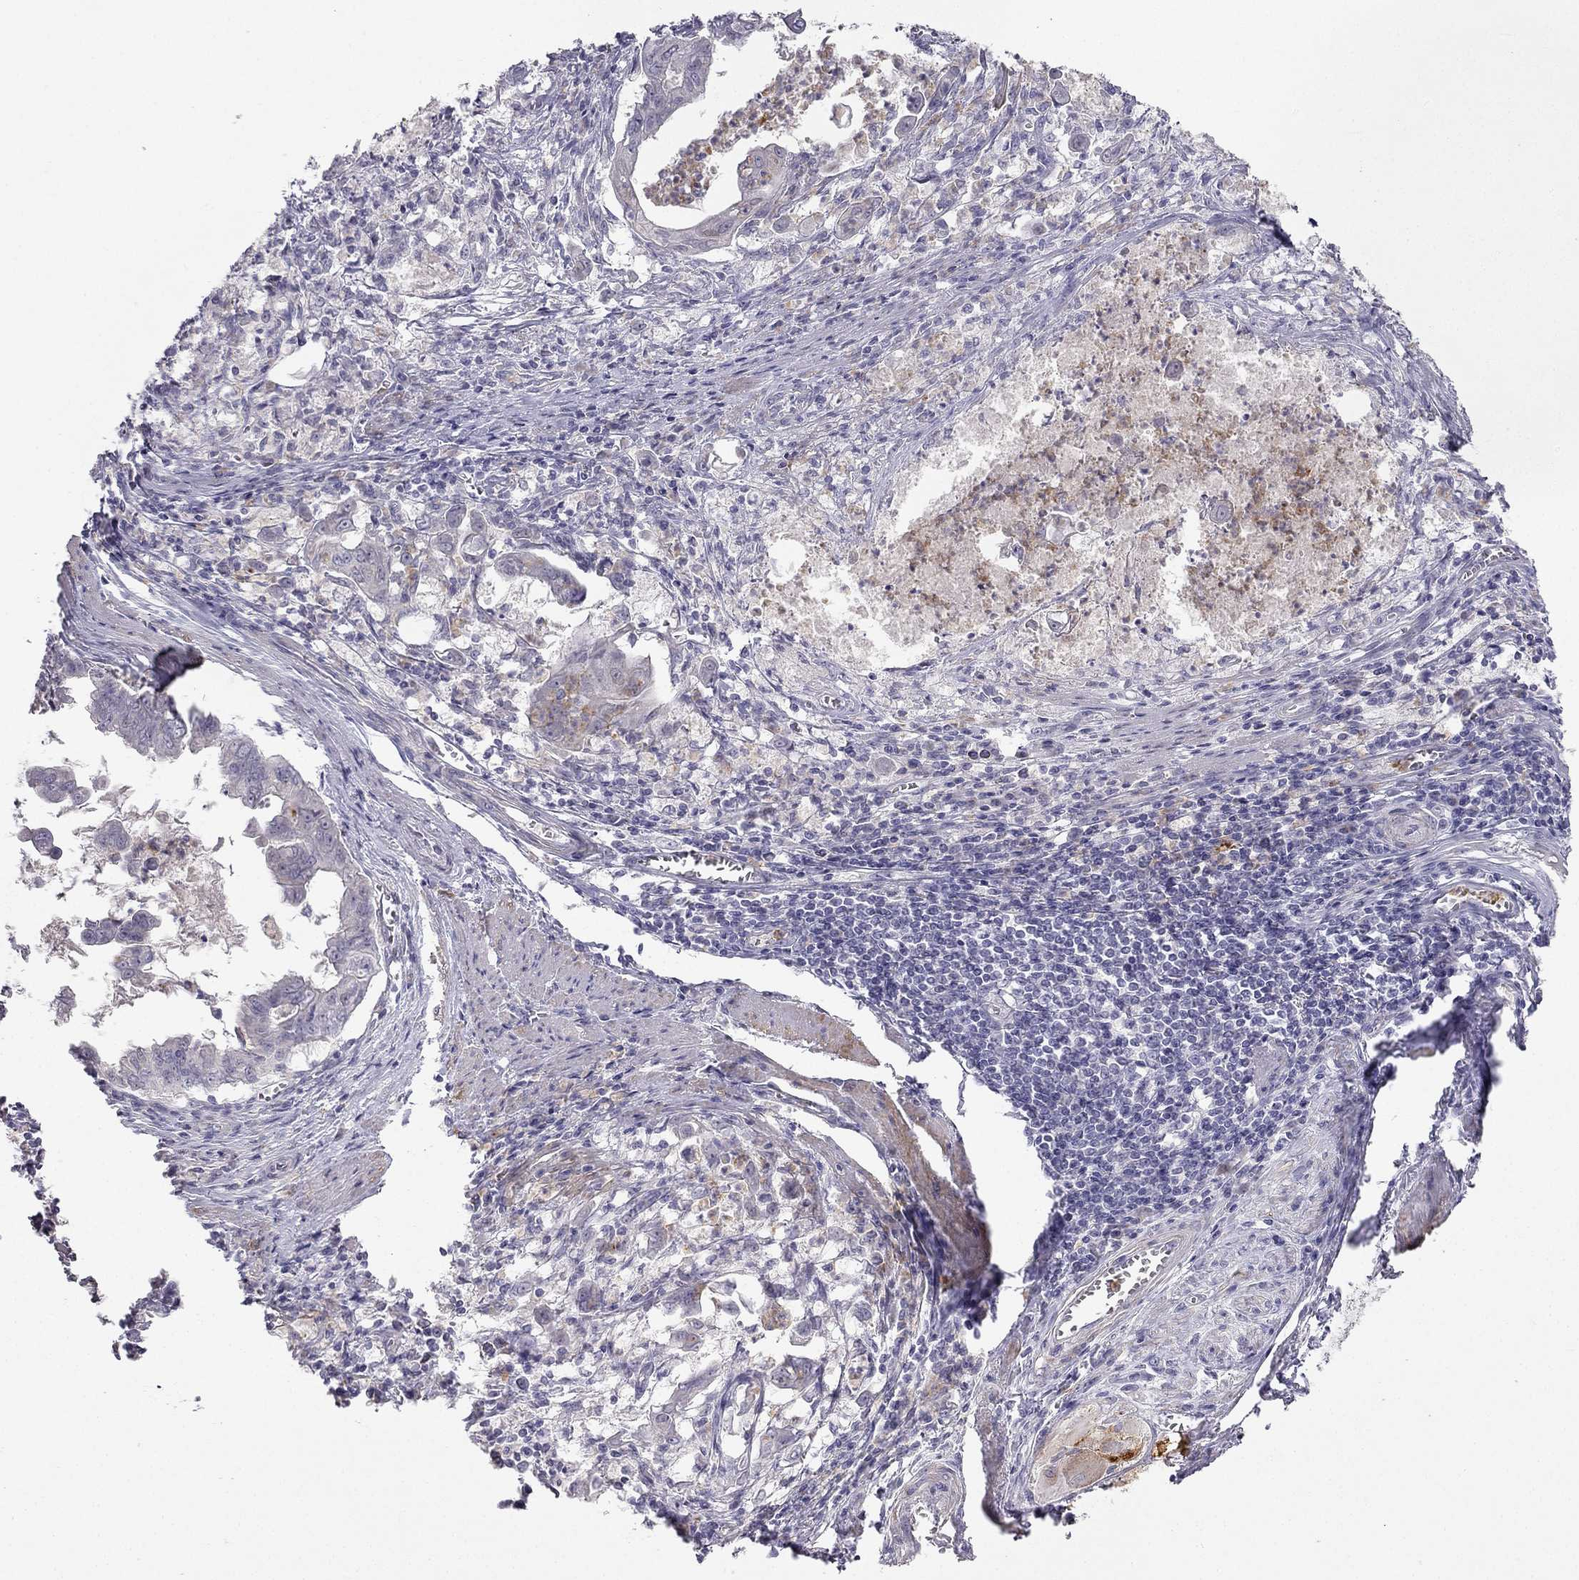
{"staining": {"intensity": "negative", "quantity": "none", "location": "none"}, "tissue": "stomach cancer", "cell_type": "Tumor cells", "image_type": "cancer", "snomed": [{"axis": "morphology", "description": "Adenocarcinoma, NOS"}, {"axis": "topography", "description": "Stomach, upper"}], "caption": "High magnification brightfield microscopy of stomach cancer stained with DAB (brown) and counterstained with hematoxylin (blue): tumor cells show no significant positivity. The staining was performed using DAB (3,3'-diaminobenzidine) to visualize the protein expression in brown, while the nuclei were stained in blue with hematoxylin (Magnification: 20x).", "gene": "C16orf89", "patient": {"sex": "male", "age": 80}}